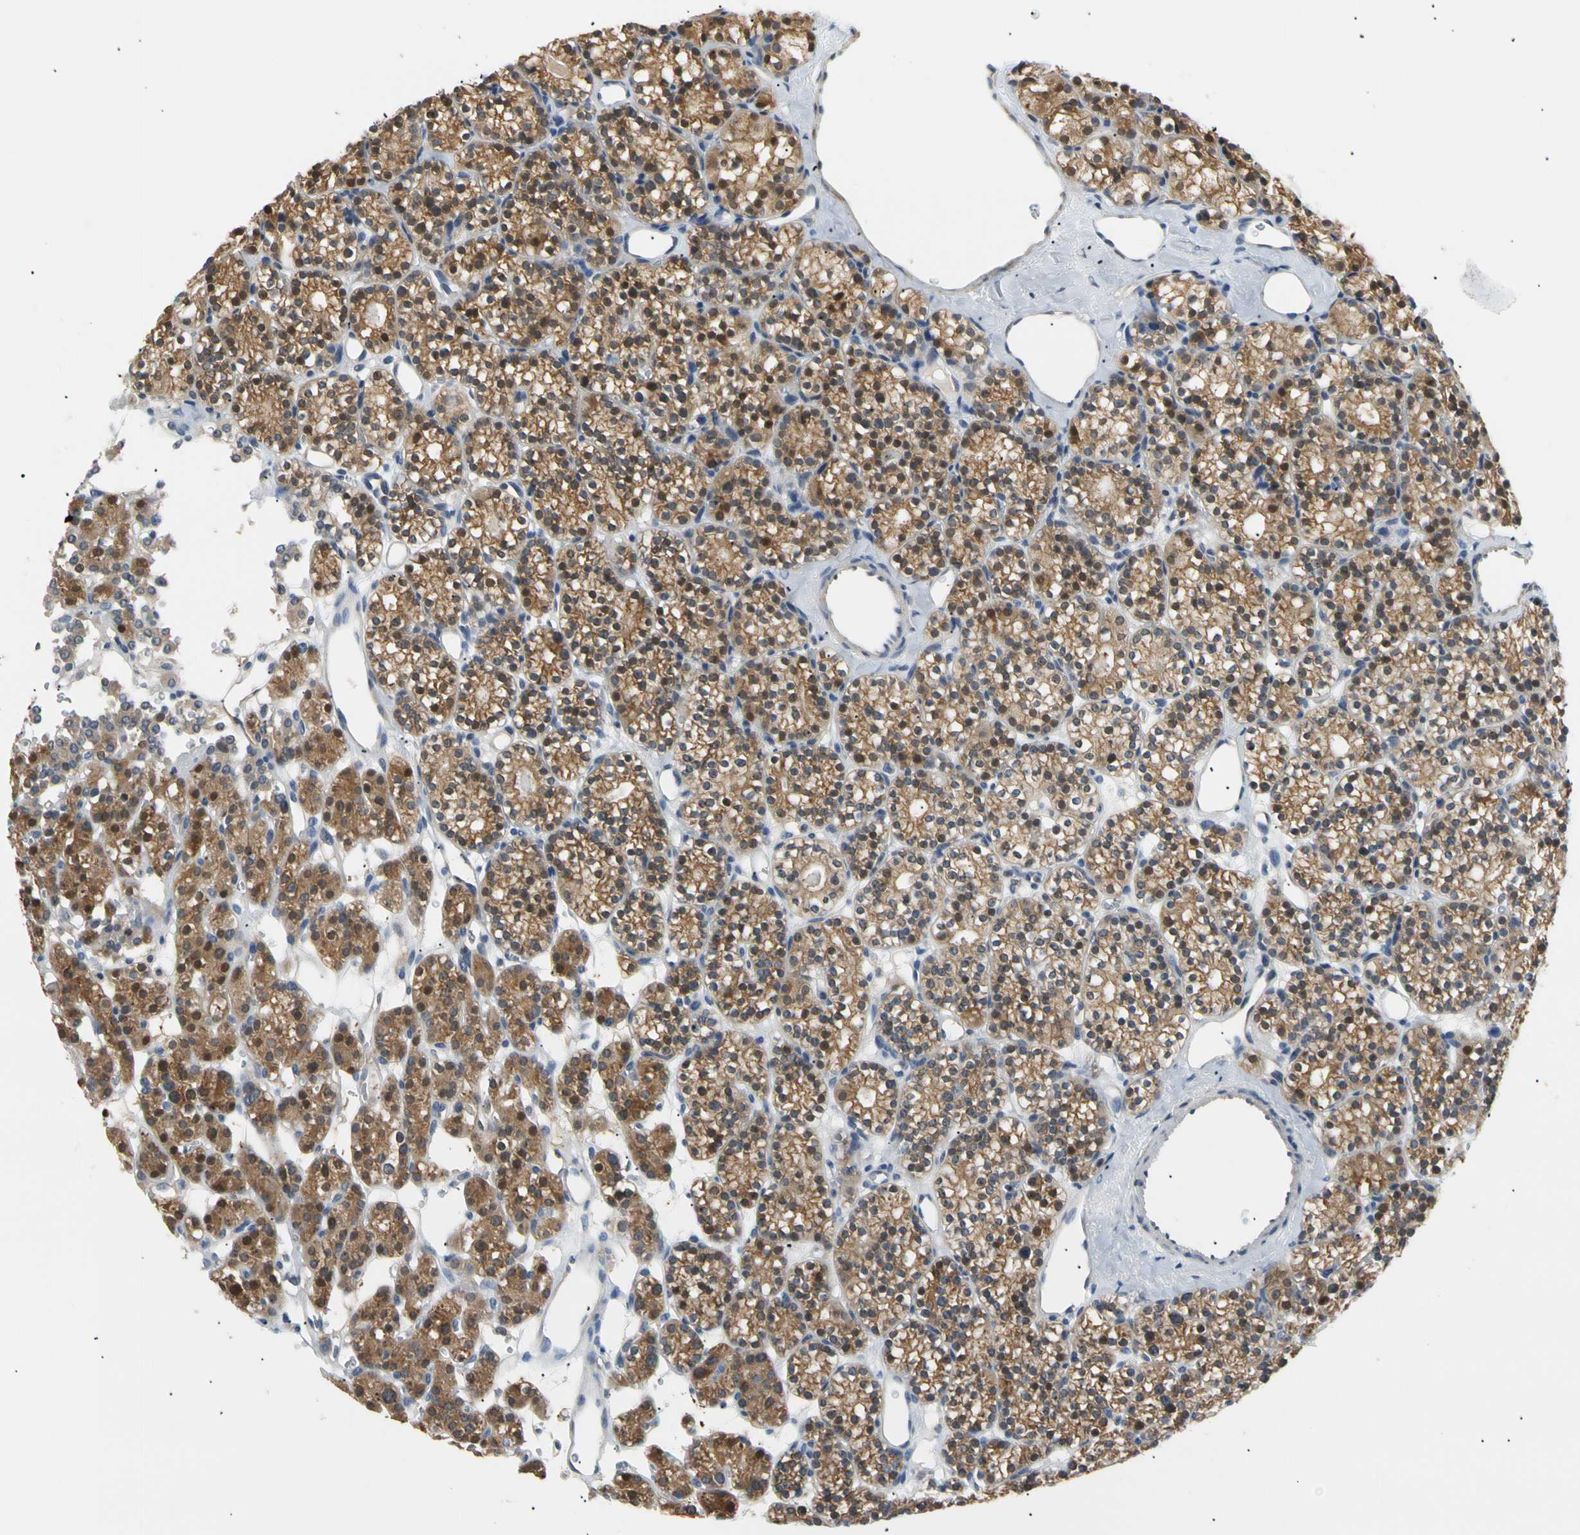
{"staining": {"intensity": "moderate", "quantity": ">75%", "location": "cytoplasmic/membranous,nuclear"}, "tissue": "parathyroid gland", "cell_type": "Glandular cells", "image_type": "normal", "snomed": [{"axis": "morphology", "description": "Normal tissue, NOS"}, {"axis": "topography", "description": "Parathyroid gland"}], "caption": "Protein staining of normal parathyroid gland displays moderate cytoplasmic/membranous,nuclear positivity in about >75% of glandular cells.", "gene": "SEC23B", "patient": {"sex": "female", "age": 64}}